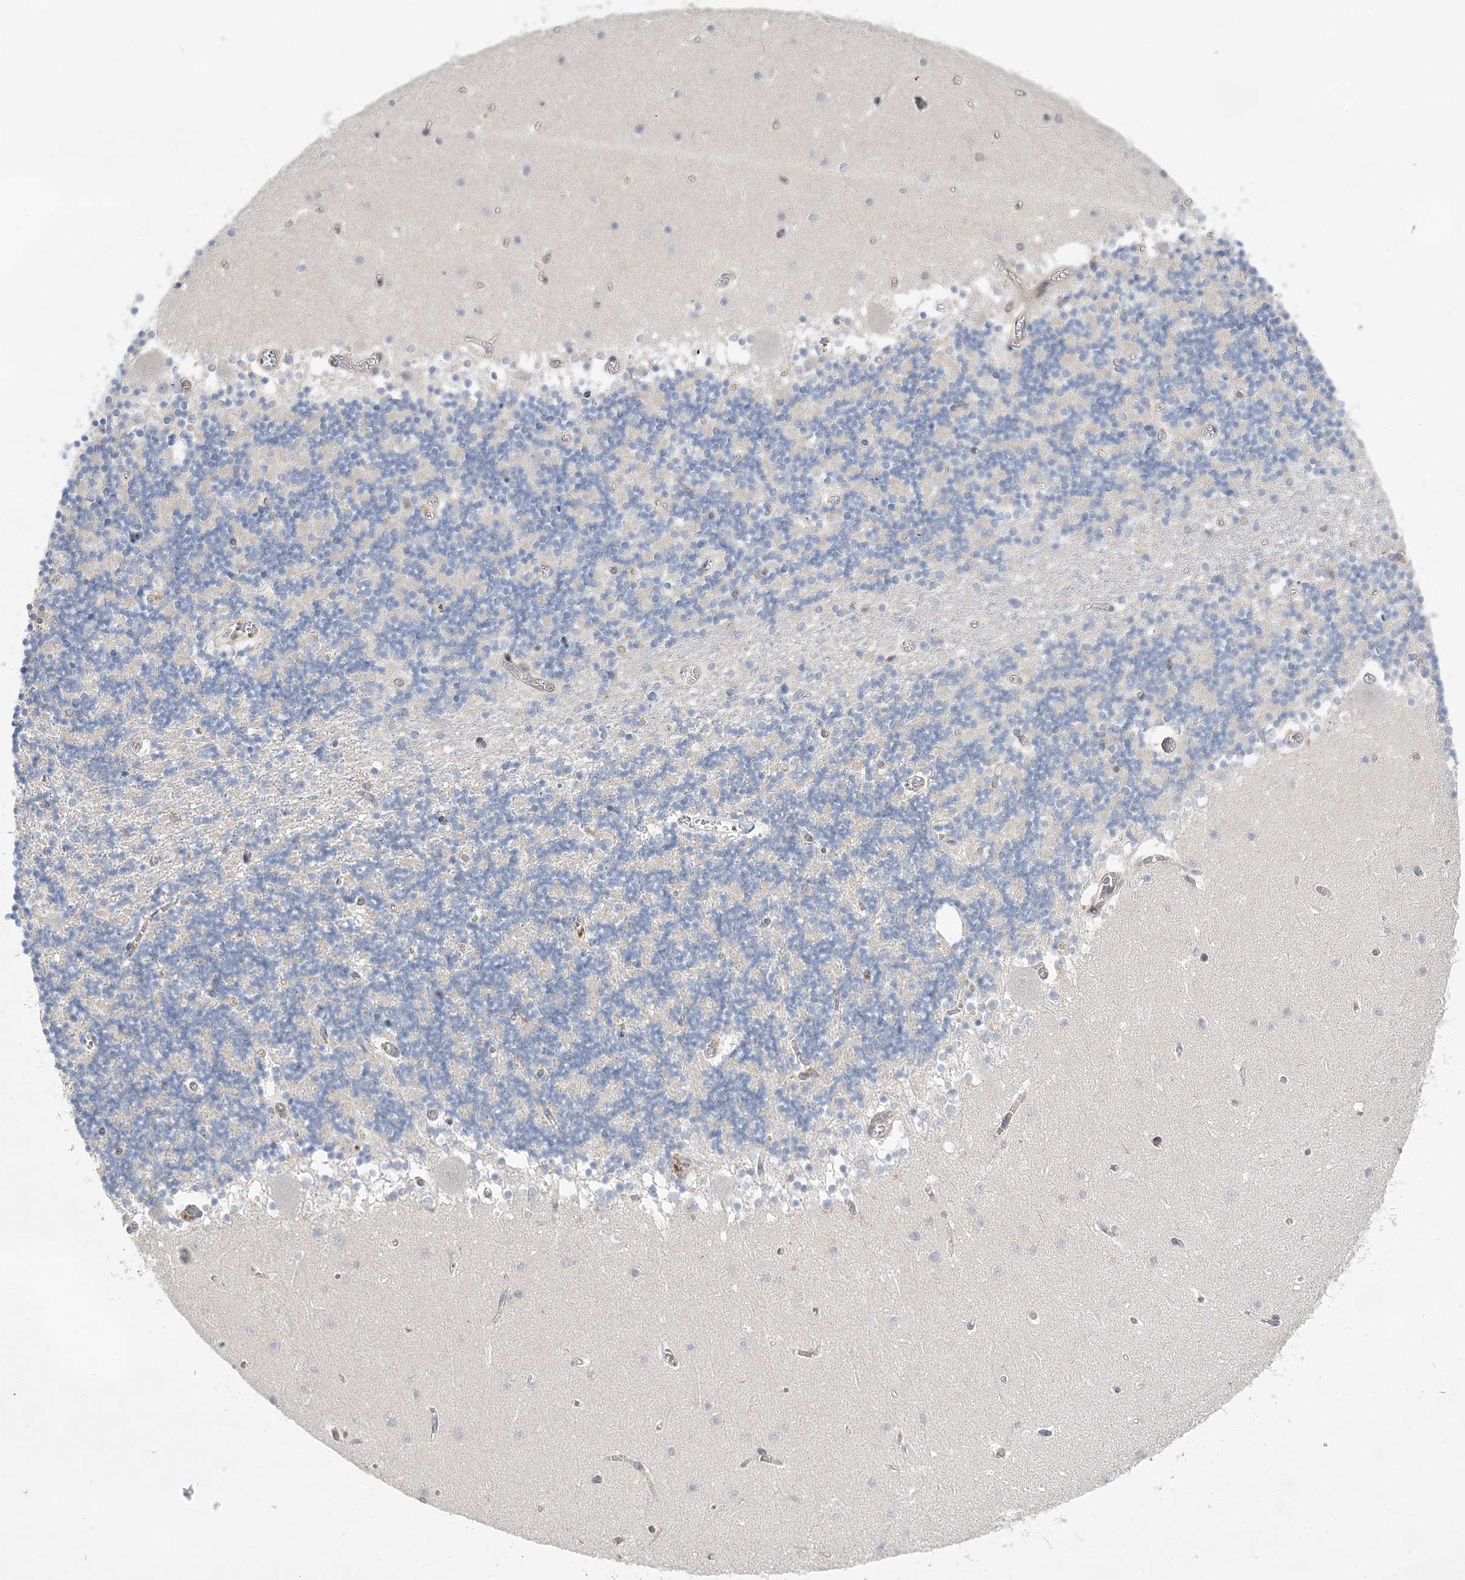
{"staining": {"intensity": "negative", "quantity": "none", "location": "none"}, "tissue": "cerebellum", "cell_type": "Cells in granular layer", "image_type": "normal", "snomed": [{"axis": "morphology", "description": "Normal tissue, NOS"}, {"axis": "topography", "description": "Cerebellum"}], "caption": "This is an IHC micrograph of benign human cerebellum. There is no expression in cells in granular layer.", "gene": "TMEM132B", "patient": {"sex": "female", "age": 28}}